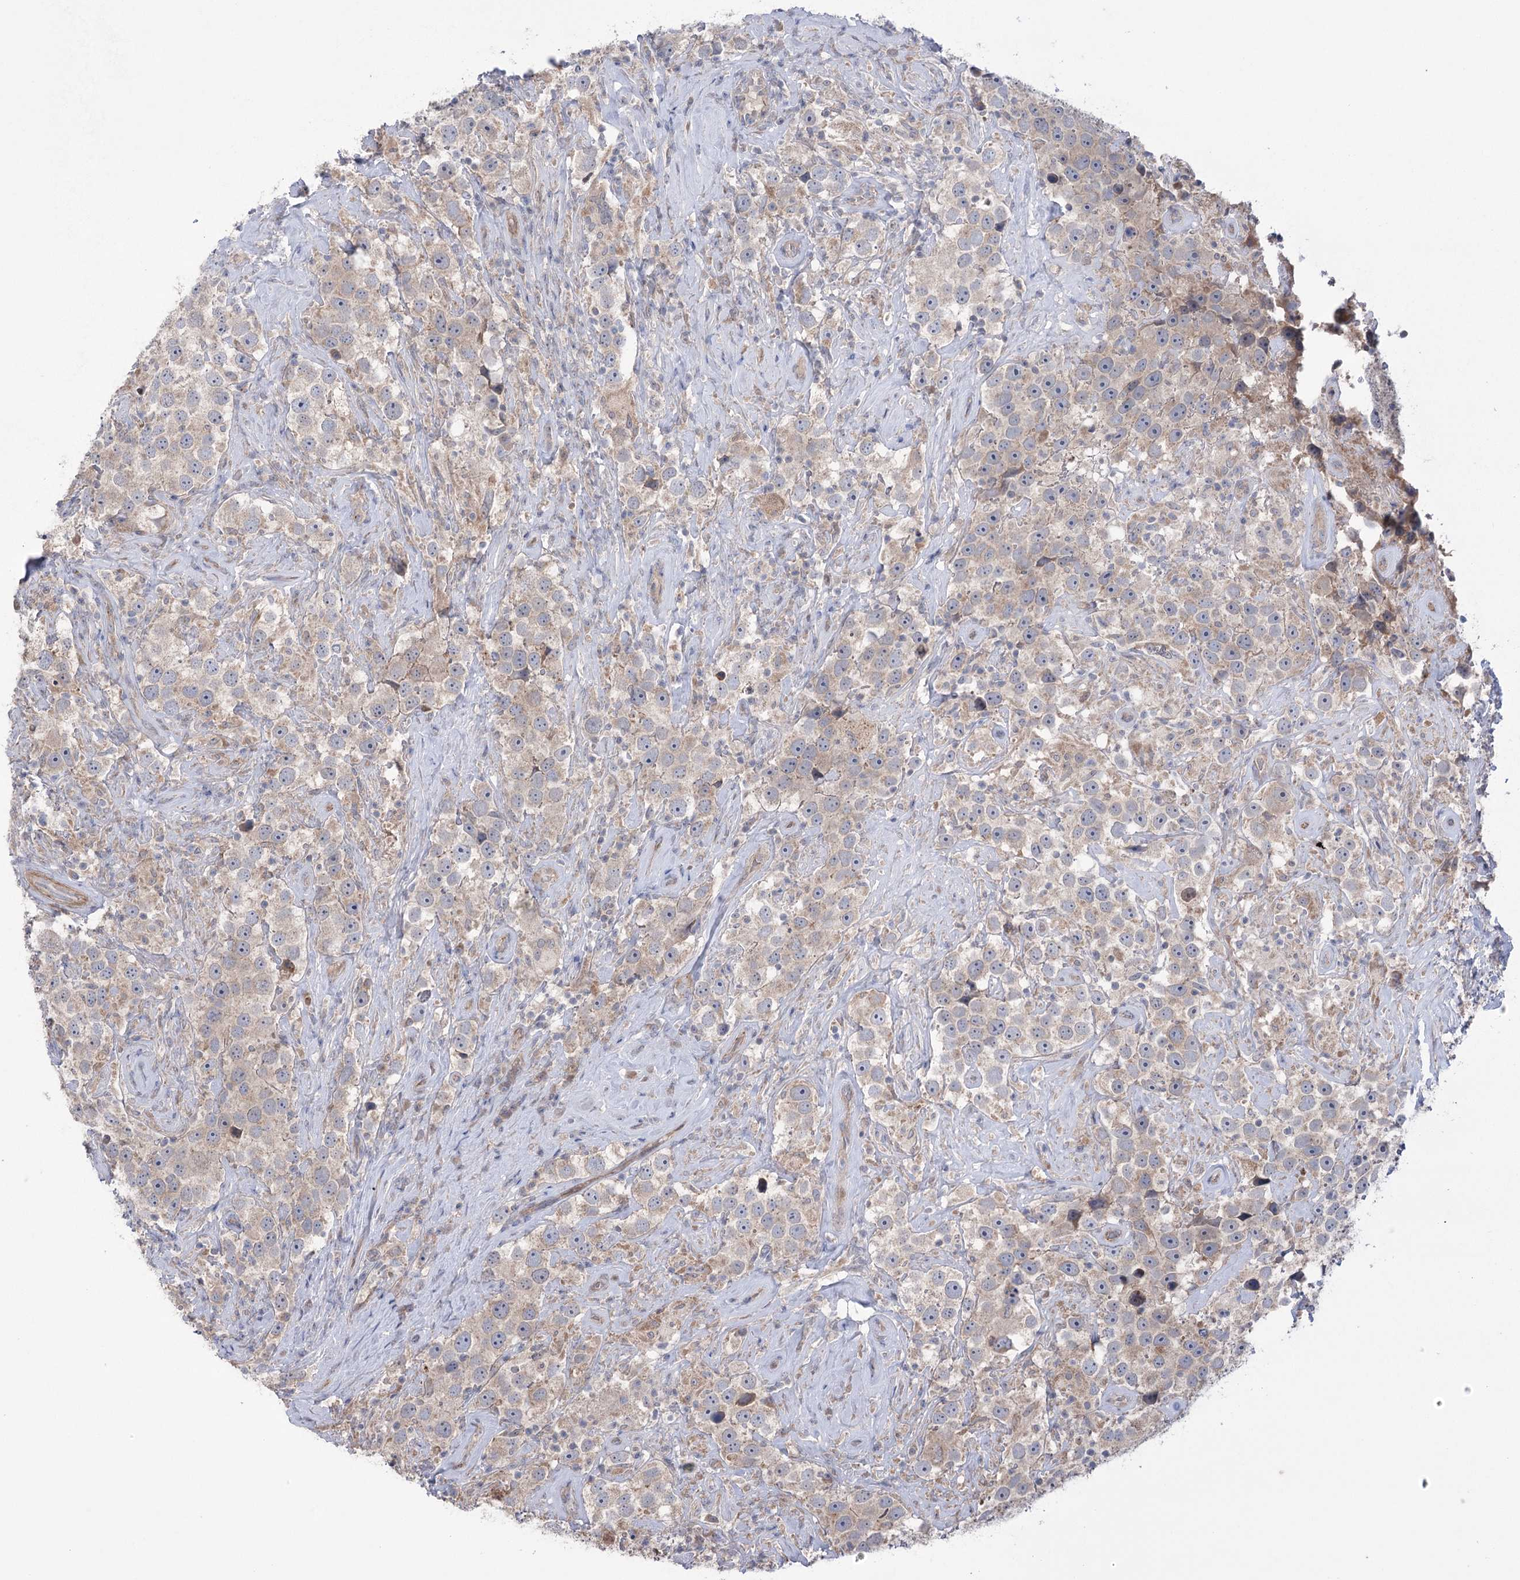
{"staining": {"intensity": "weak", "quantity": "25%-75%", "location": "cytoplasmic/membranous"}, "tissue": "testis cancer", "cell_type": "Tumor cells", "image_type": "cancer", "snomed": [{"axis": "morphology", "description": "Seminoma, NOS"}, {"axis": "topography", "description": "Testis"}], "caption": "Human testis seminoma stained with a brown dye reveals weak cytoplasmic/membranous positive positivity in about 25%-75% of tumor cells.", "gene": "TRIM71", "patient": {"sex": "male", "age": 49}}